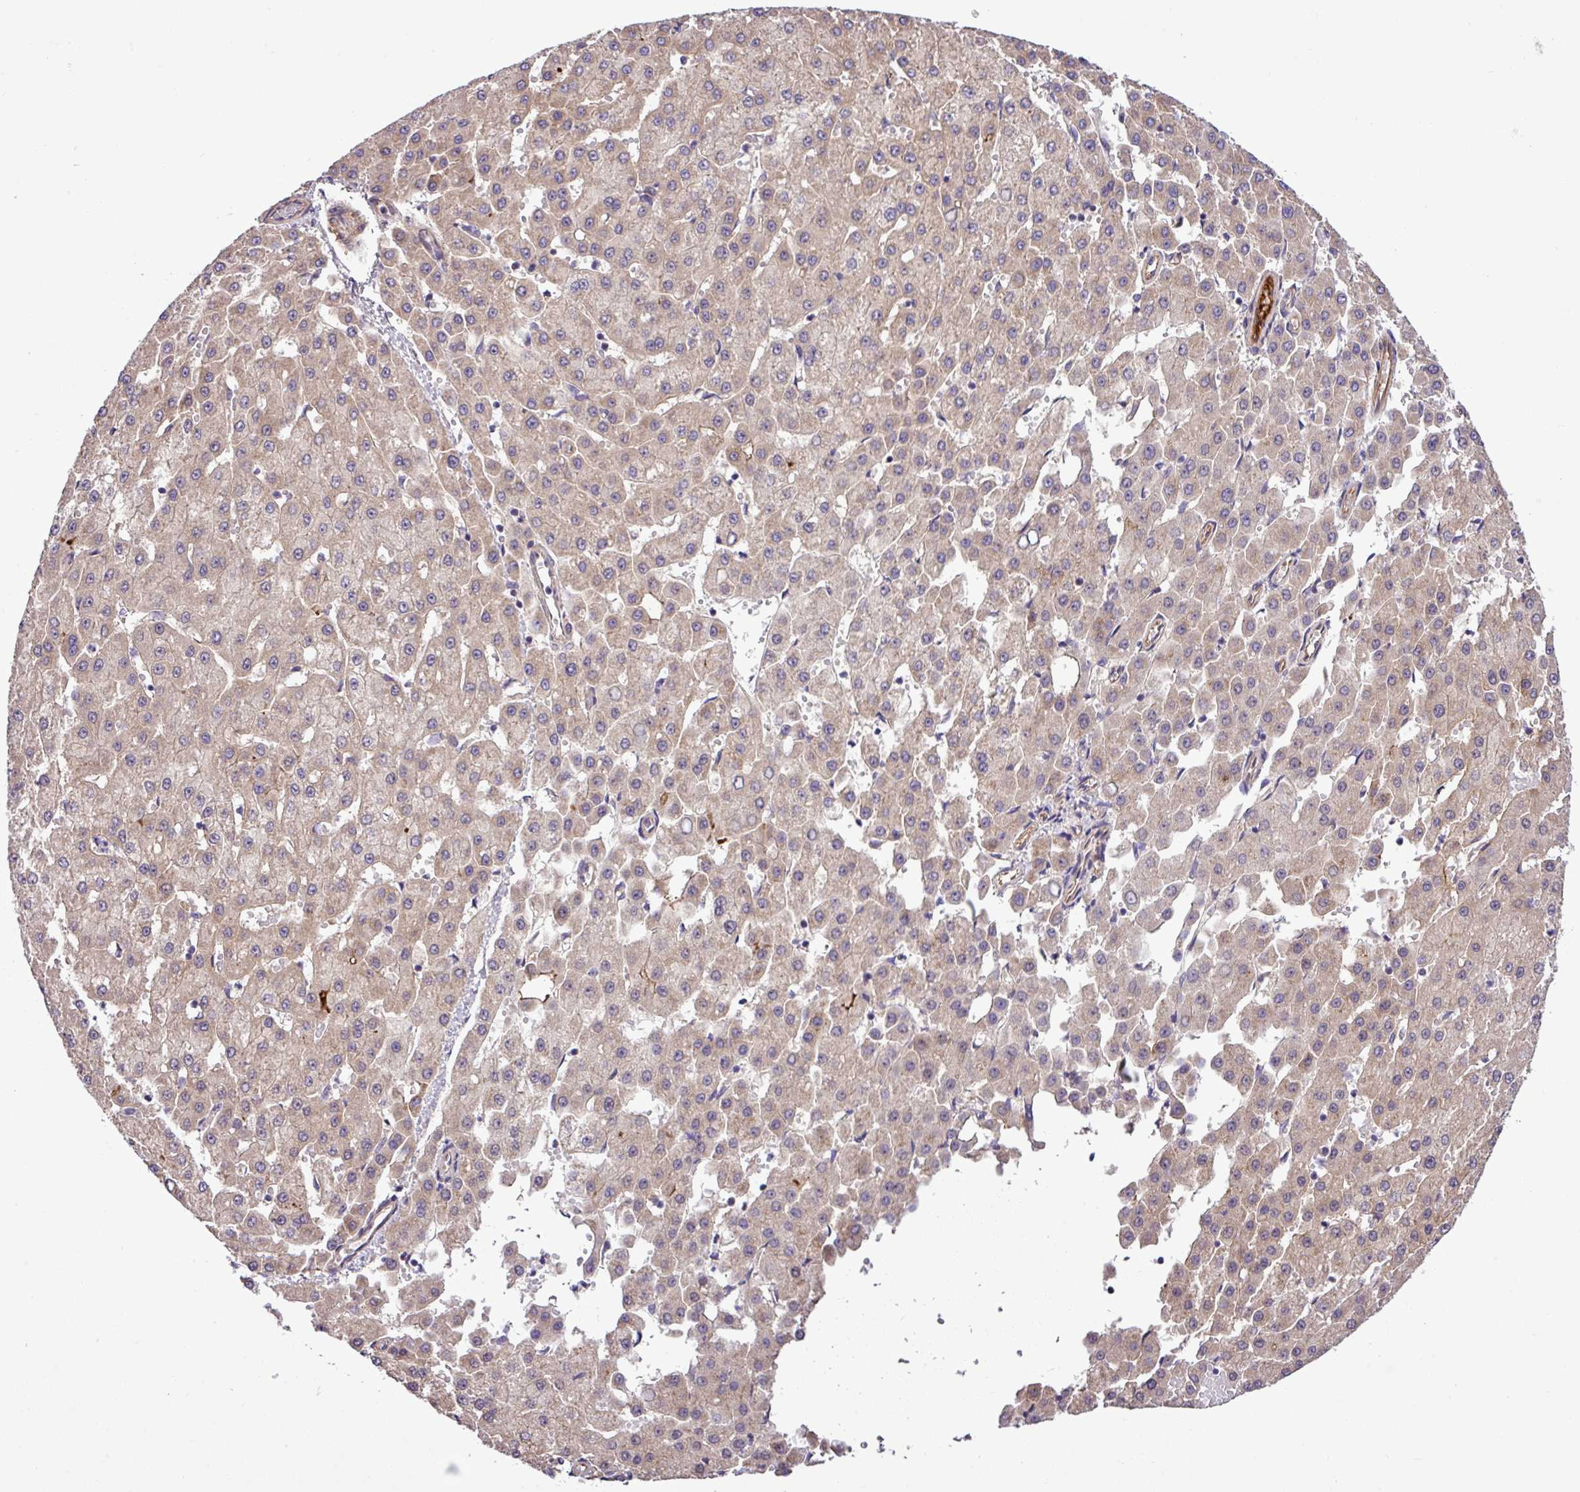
{"staining": {"intensity": "moderate", "quantity": ">75%", "location": "cytoplasmic/membranous"}, "tissue": "liver cancer", "cell_type": "Tumor cells", "image_type": "cancer", "snomed": [{"axis": "morphology", "description": "Carcinoma, Hepatocellular, NOS"}, {"axis": "topography", "description": "Liver"}], "caption": "IHC histopathology image of neoplastic tissue: liver cancer (hepatocellular carcinoma) stained using IHC shows medium levels of moderate protein expression localized specifically in the cytoplasmic/membranous of tumor cells, appearing as a cytoplasmic/membranous brown color.", "gene": "CWH43", "patient": {"sex": "male", "age": 47}}